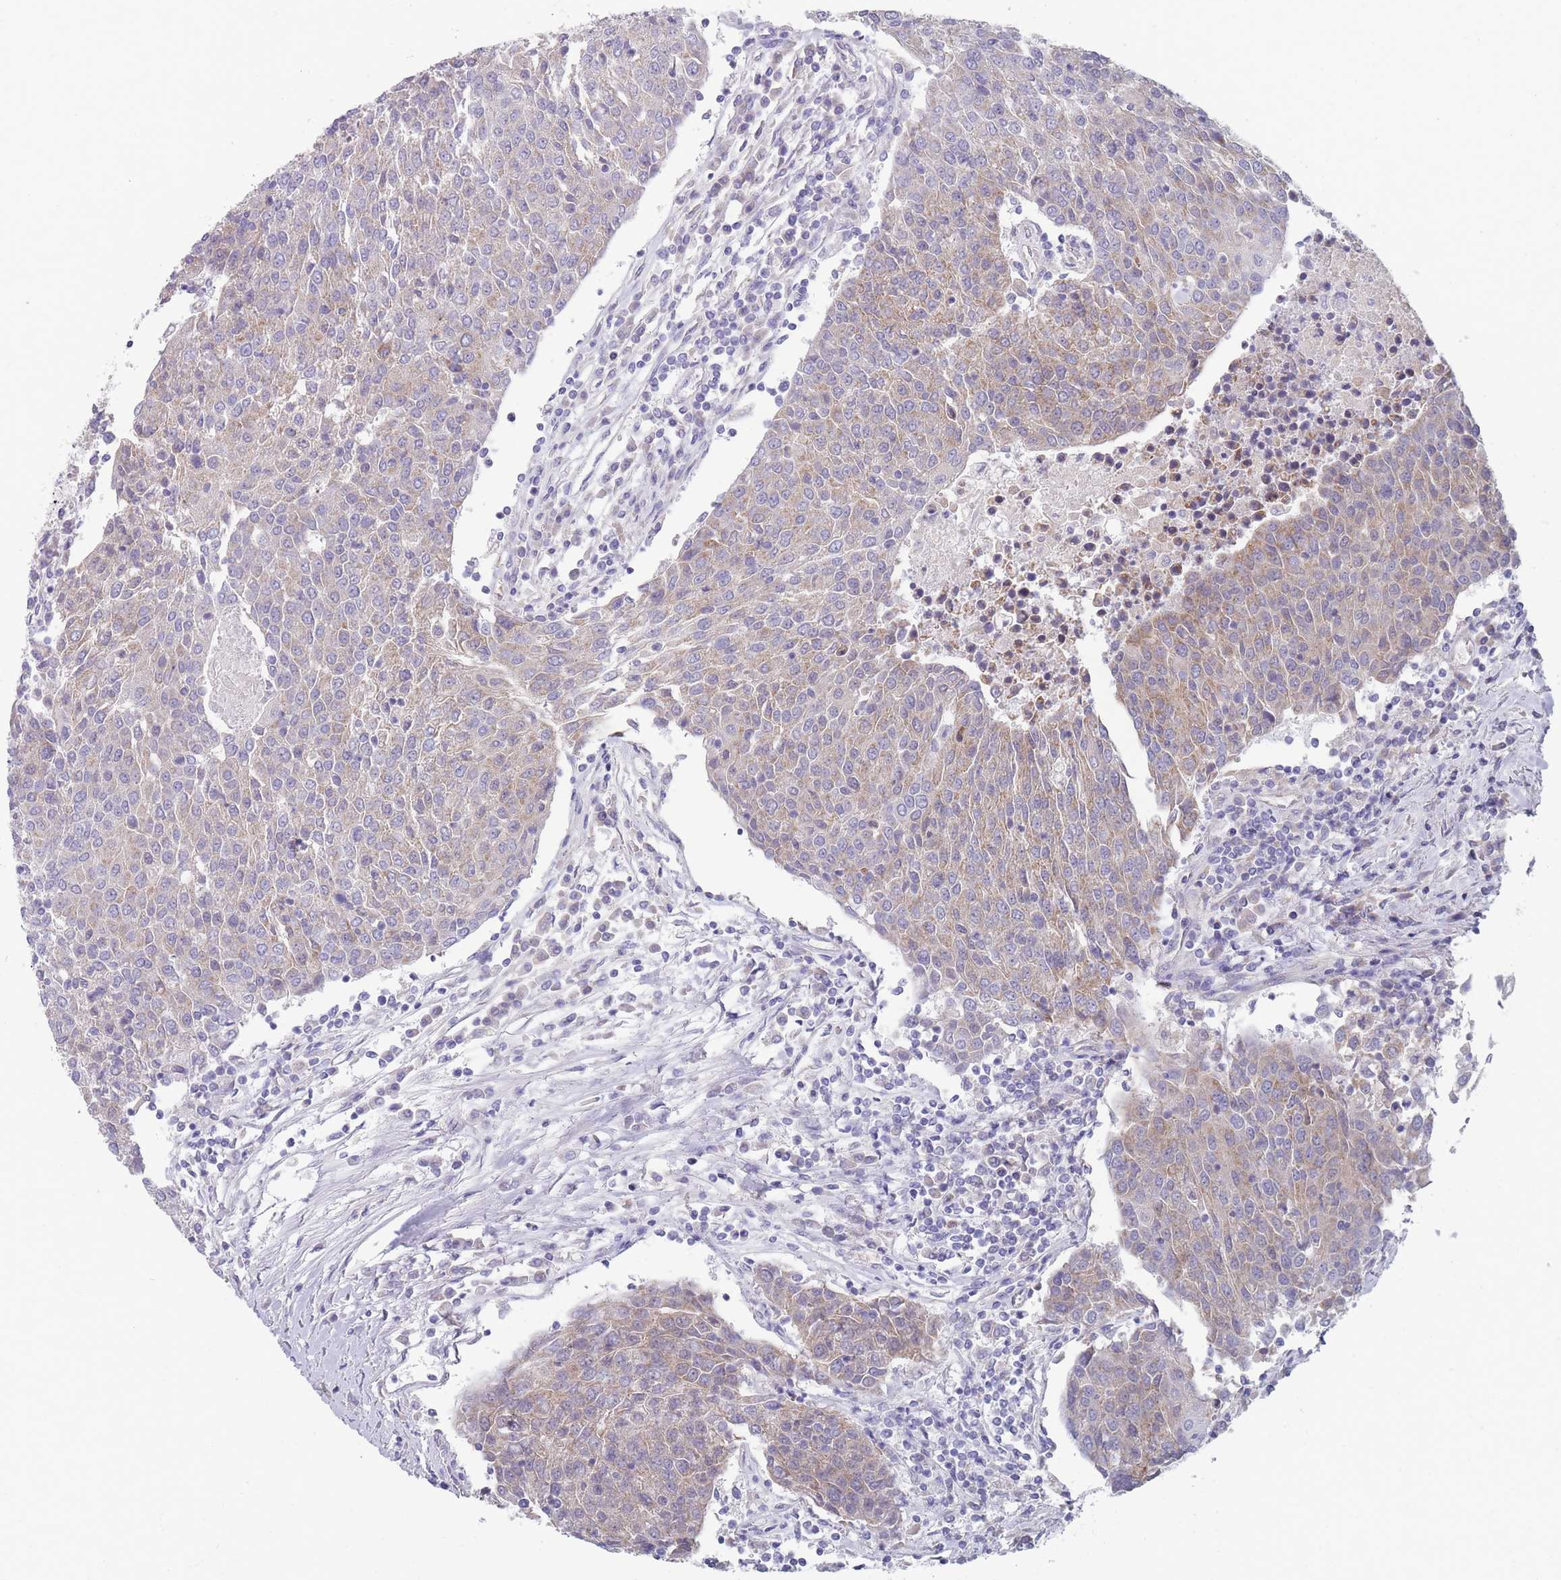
{"staining": {"intensity": "moderate", "quantity": "25%-75%", "location": "cytoplasmic/membranous"}, "tissue": "urothelial cancer", "cell_type": "Tumor cells", "image_type": "cancer", "snomed": [{"axis": "morphology", "description": "Urothelial carcinoma, High grade"}, {"axis": "topography", "description": "Urinary bladder"}], "caption": "DAB (3,3'-diaminobenzidine) immunohistochemical staining of high-grade urothelial carcinoma reveals moderate cytoplasmic/membranous protein positivity in about 25%-75% of tumor cells. (DAB (3,3'-diaminobenzidine) IHC with brightfield microscopy, high magnification).", "gene": "MRPS14", "patient": {"sex": "female", "age": 85}}